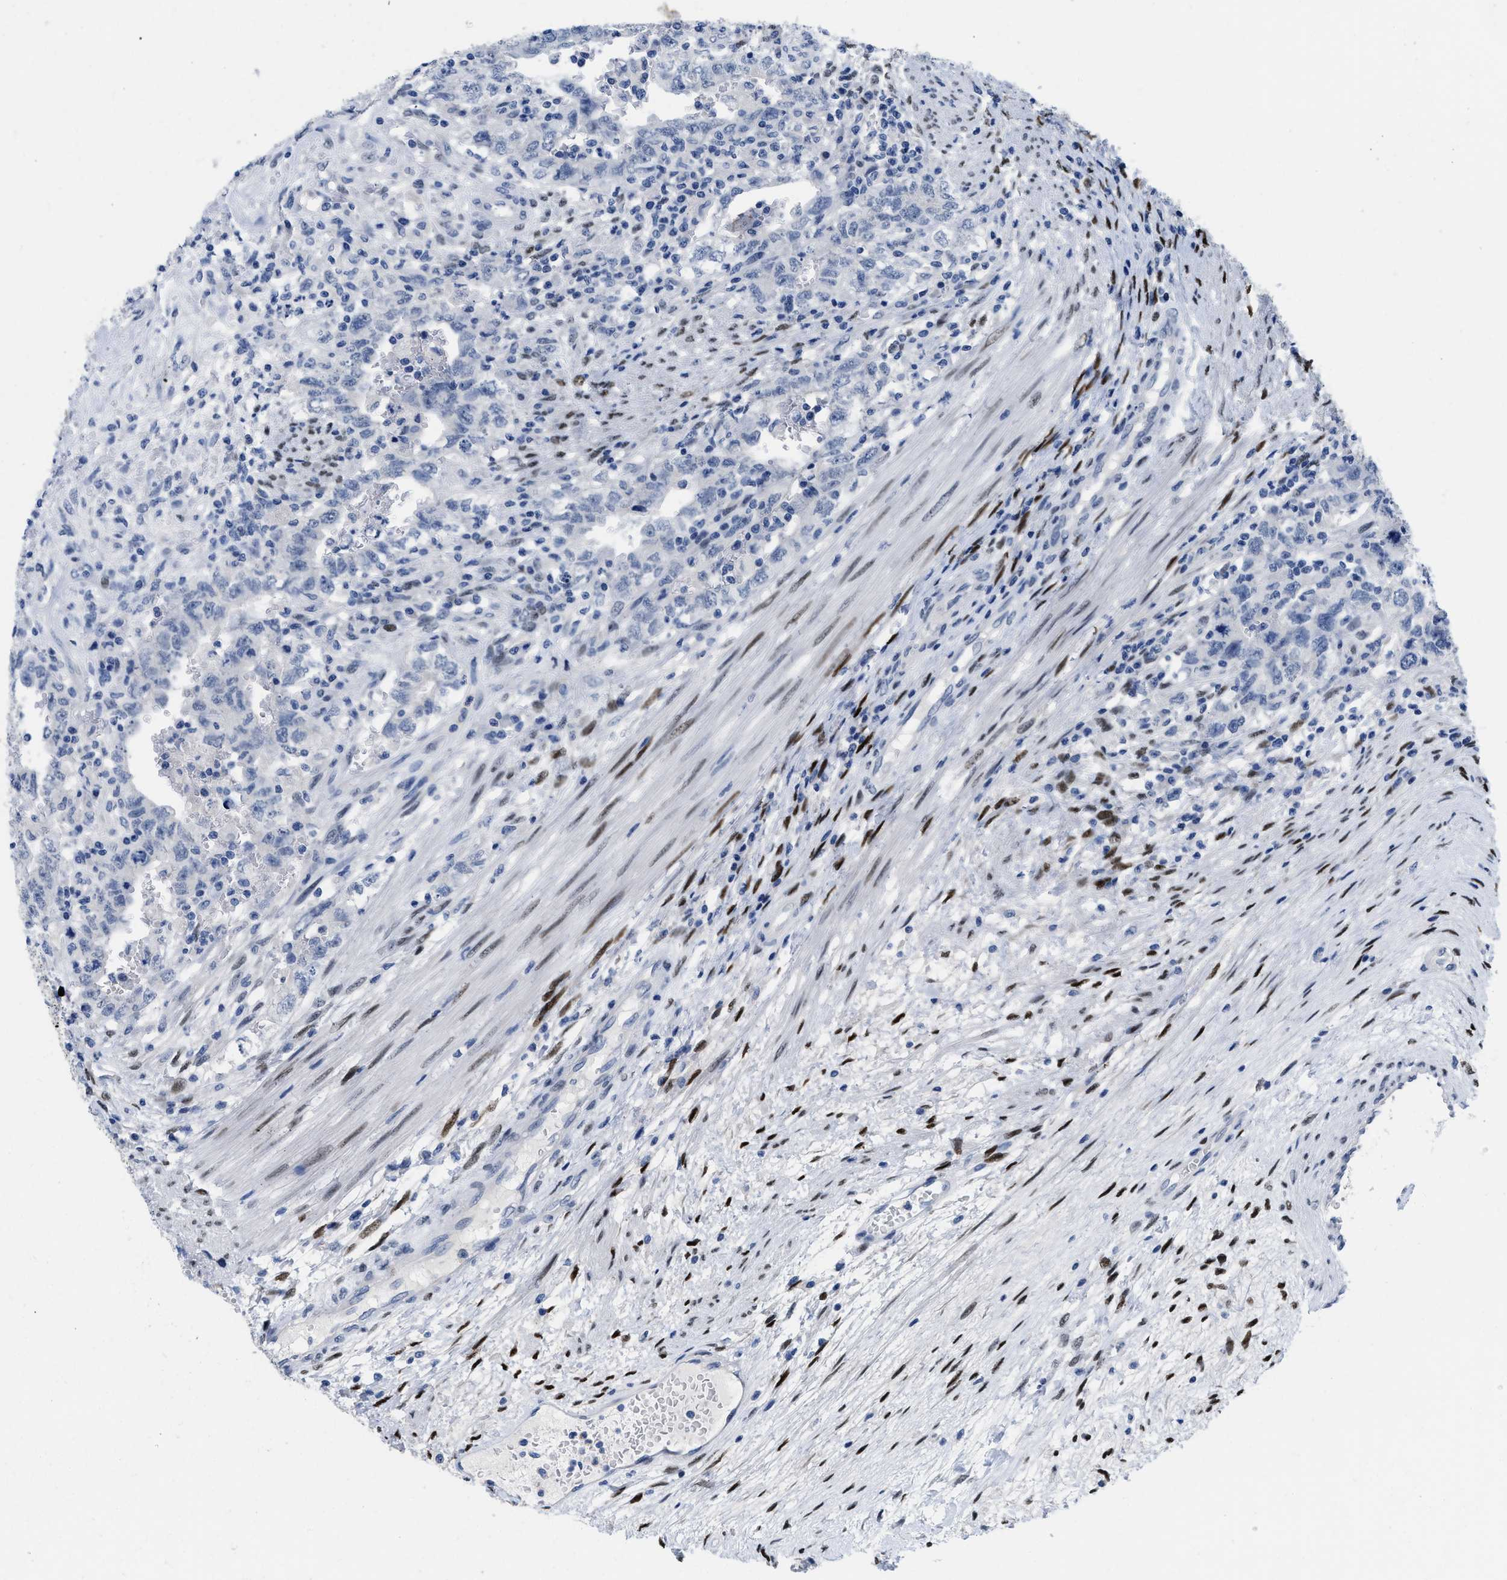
{"staining": {"intensity": "negative", "quantity": "none", "location": "none"}, "tissue": "testis cancer", "cell_type": "Tumor cells", "image_type": "cancer", "snomed": [{"axis": "morphology", "description": "Carcinoma, Embryonal, NOS"}, {"axis": "topography", "description": "Testis"}], "caption": "Embryonal carcinoma (testis) was stained to show a protein in brown. There is no significant staining in tumor cells.", "gene": "NFIX", "patient": {"sex": "male", "age": 26}}